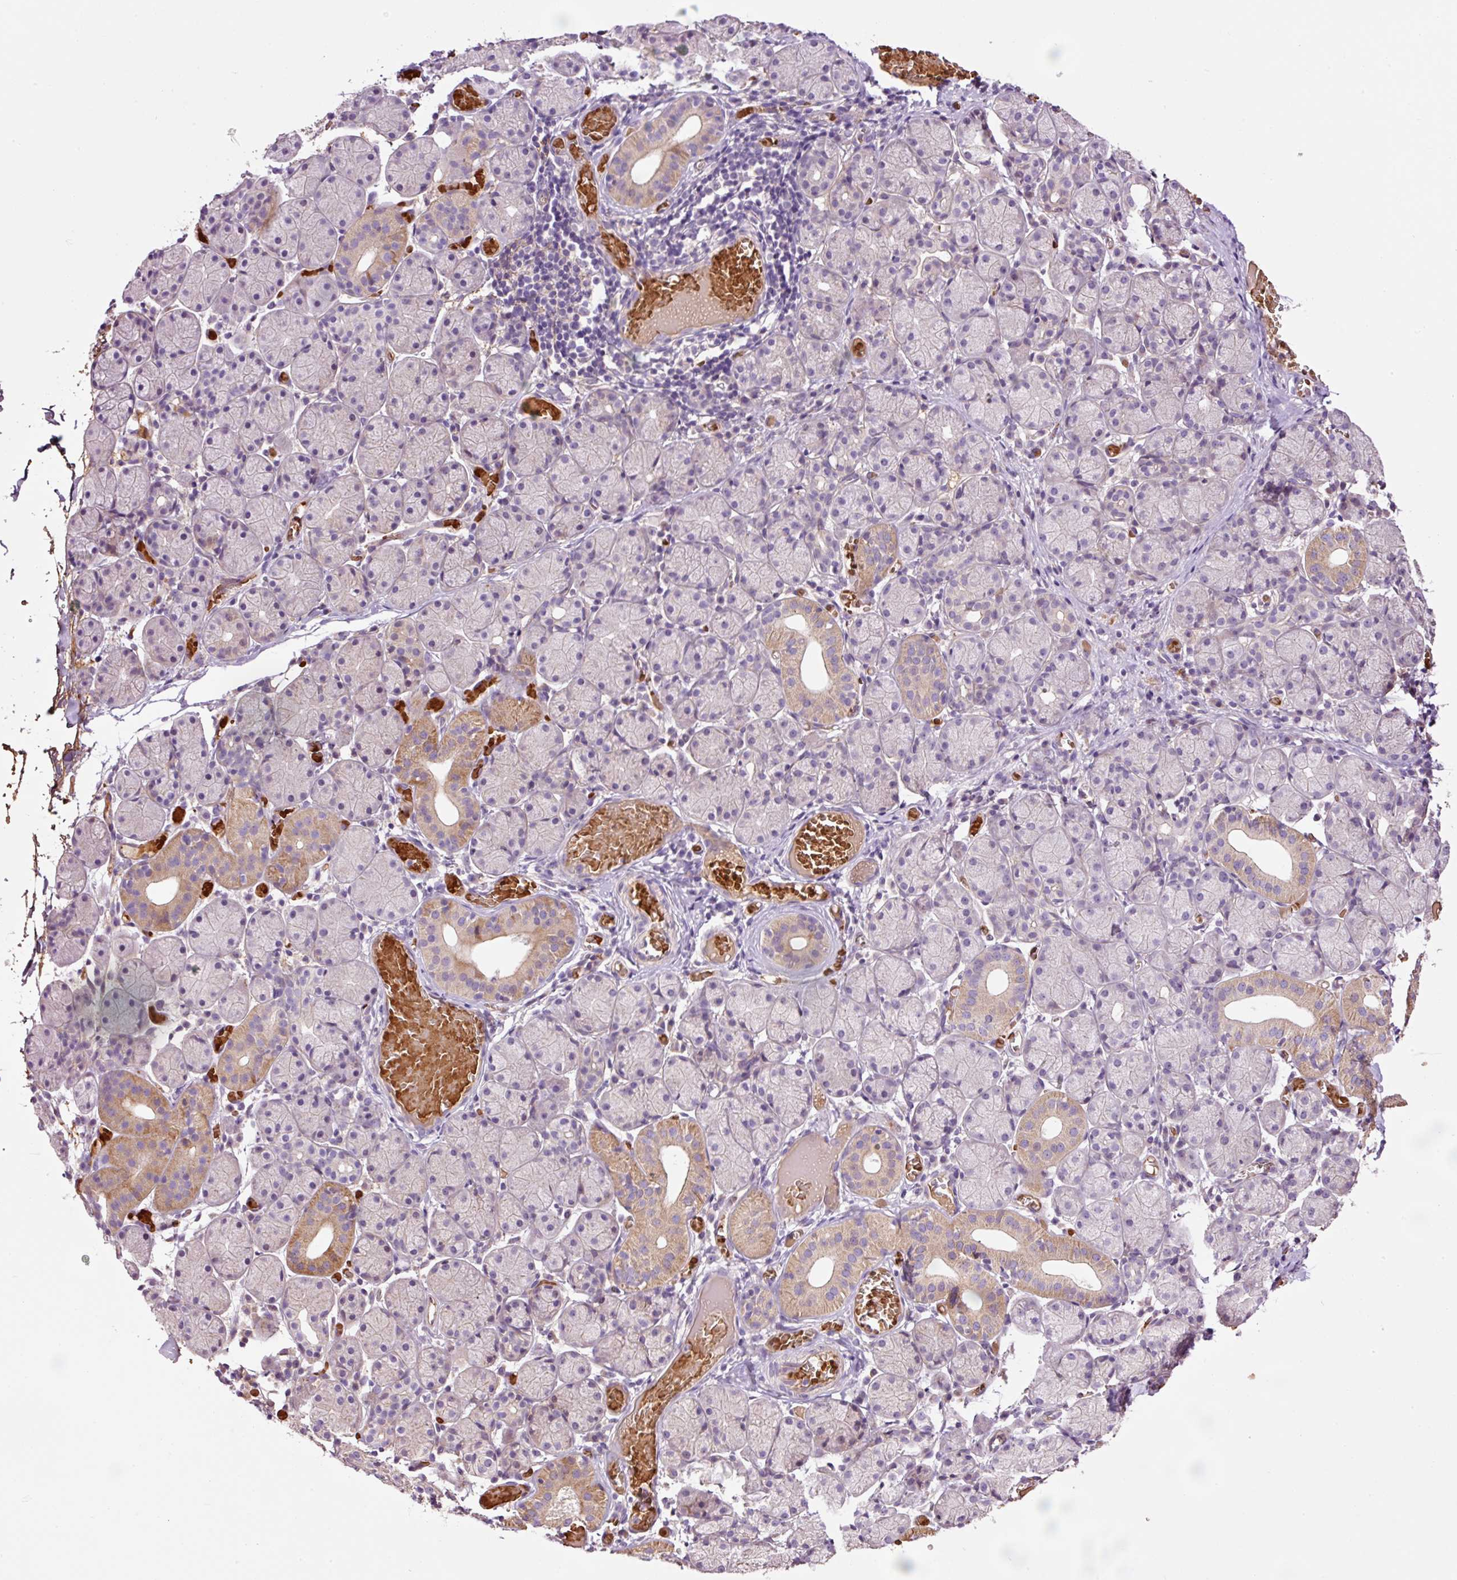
{"staining": {"intensity": "moderate", "quantity": "<25%", "location": "cytoplasmic/membranous"}, "tissue": "salivary gland", "cell_type": "Glandular cells", "image_type": "normal", "snomed": [{"axis": "morphology", "description": "Normal tissue, NOS"}, {"axis": "topography", "description": "Salivary gland"}], "caption": "Immunohistochemistry (IHC) histopathology image of normal salivary gland: human salivary gland stained using immunohistochemistry (IHC) displays low levels of moderate protein expression localized specifically in the cytoplasmic/membranous of glandular cells, appearing as a cytoplasmic/membranous brown color.", "gene": "TMEM235", "patient": {"sex": "female", "age": 24}}